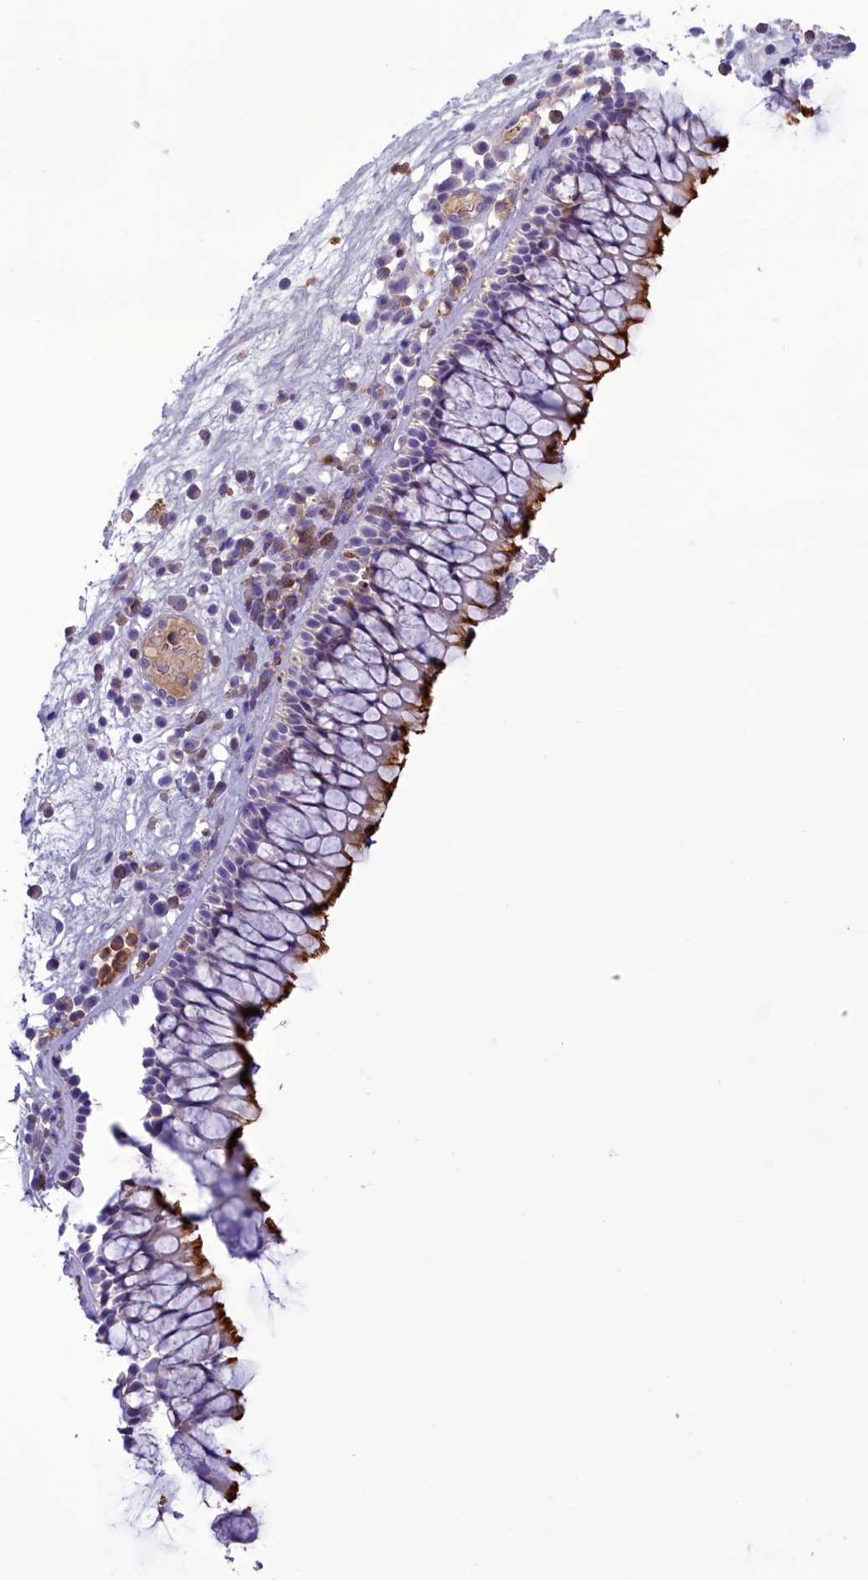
{"staining": {"intensity": "strong", "quantity": ">75%", "location": "cytoplasmic/membranous"}, "tissue": "nasopharynx", "cell_type": "Respiratory epithelial cells", "image_type": "normal", "snomed": [{"axis": "morphology", "description": "Normal tissue, NOS"}, {"axis": "morphology", "description": "Inflammation, NOS"}, {"axis": "morphology", "description": "Malignant melanoma, Metastatic site"}, {"axis": "topography", "description": "Nasopharynx"}], "caption": "High-magnification brightfield microscopy of benign nasopharynx stained with DAB (3,3'-diaminobenzidine) (brown) and counterstained with hematoxylin (blue). respiratory epithelial cells exhibit strong cytoplasmic/membranous staining is seen in approximately>75% of cells. The staining was performed using DAB (3,3'-diaminobenzidine), with brown indicating positive protein expression. Nuclei are stained blue with hematoxylin.", "gene": "FAM149B1", "patient": {"sex": "male", "age": 70}}